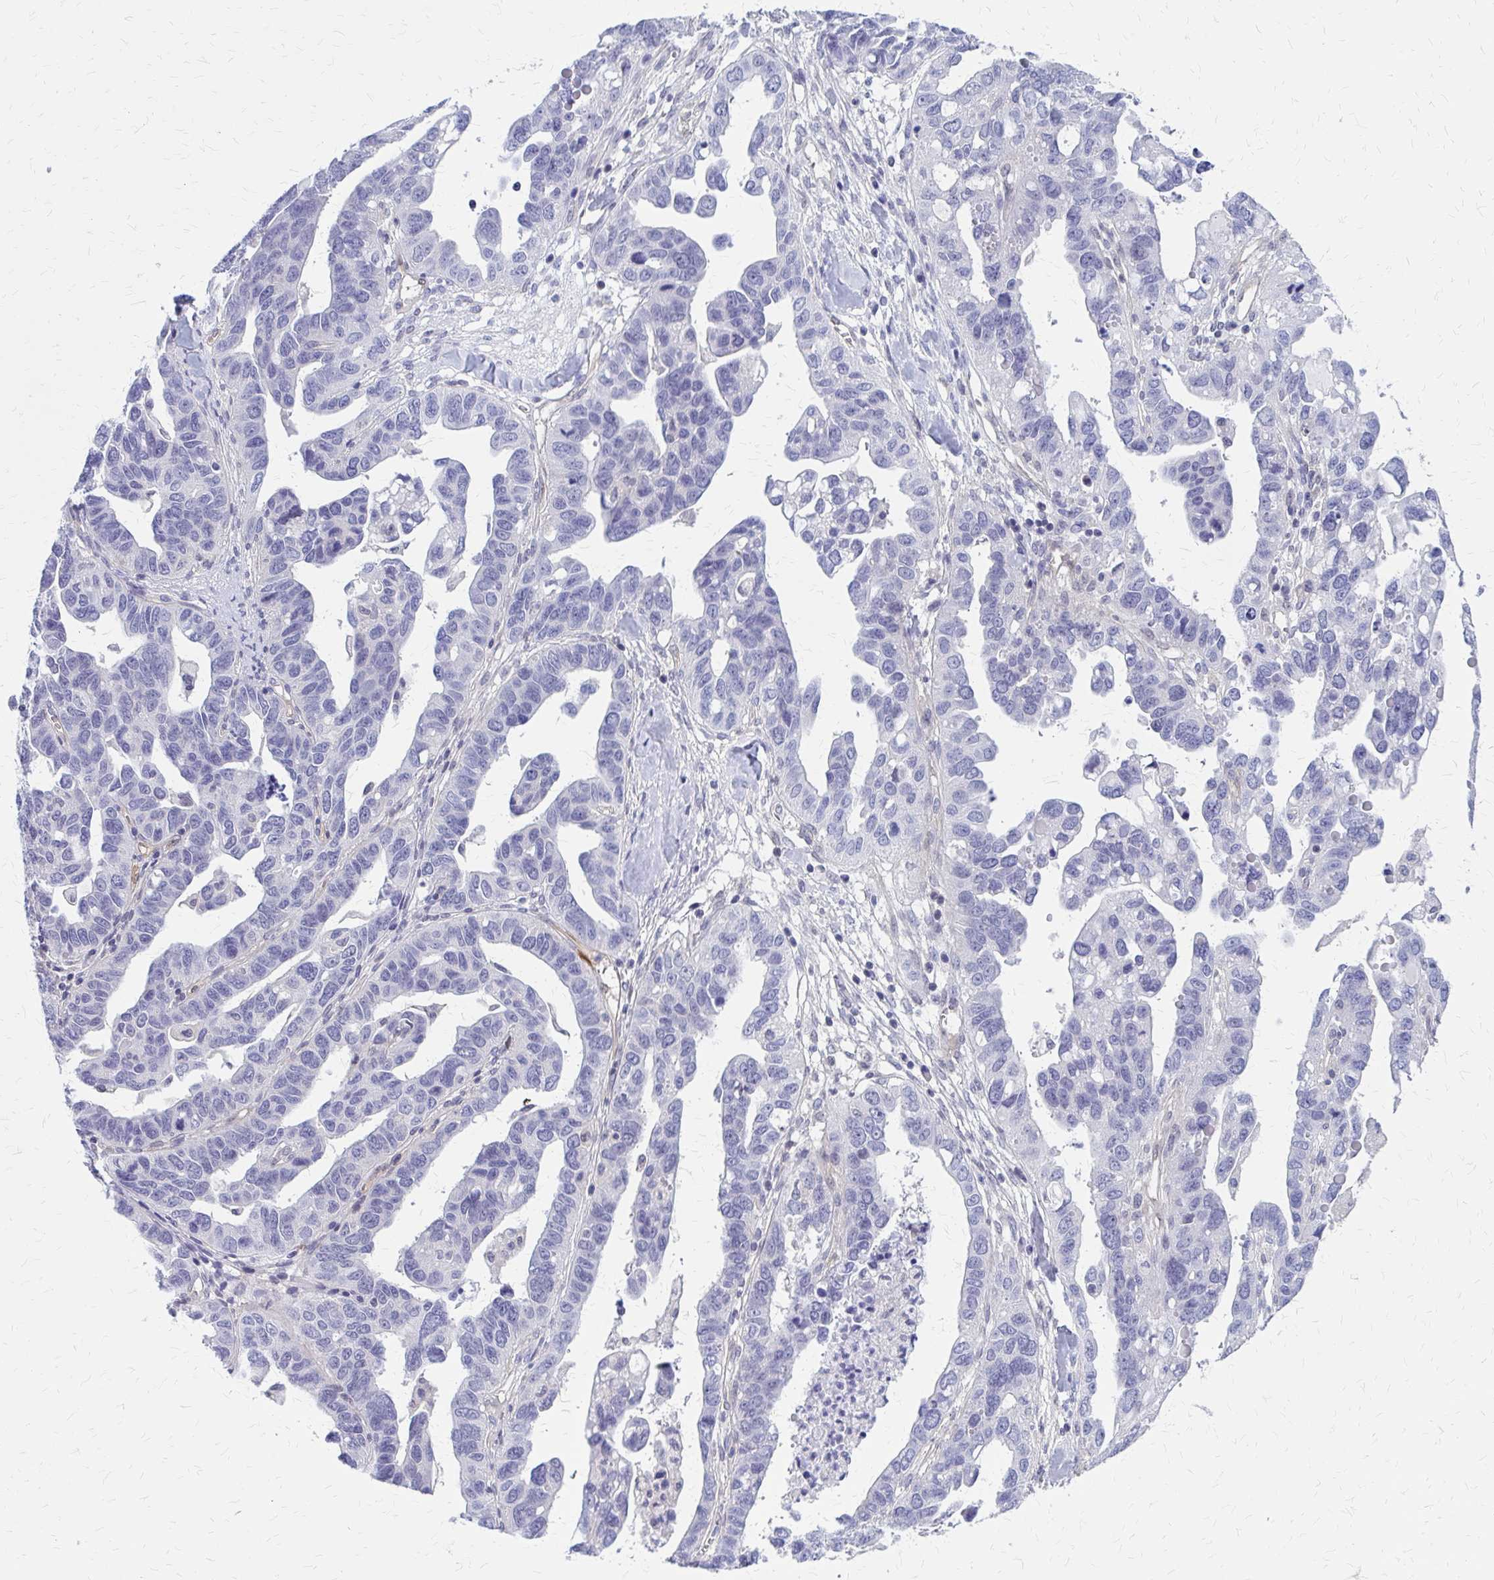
{"staining": {"intensity": "negative", "quantity": "none", "location": "none"}, "tissue": "ovarian cancer", "cell_type": "Tumor cells", "image_type": "cancer", "snomed": [{"axis": "morphology", "description": "Cystadenocarcinoma, serous, NOS"}, {"axis": "topography", "description": "Ovary"}], "caption": "An immunohistochemistry (IHC) photomicrograph of ovarian serous cystadenocarcinoma is shown. There is no staining in tumor cells of ovarian serous cystadenocarcinoma.", "gene": "CLIC2", "patient": {"sex": "female", "age": 69}}